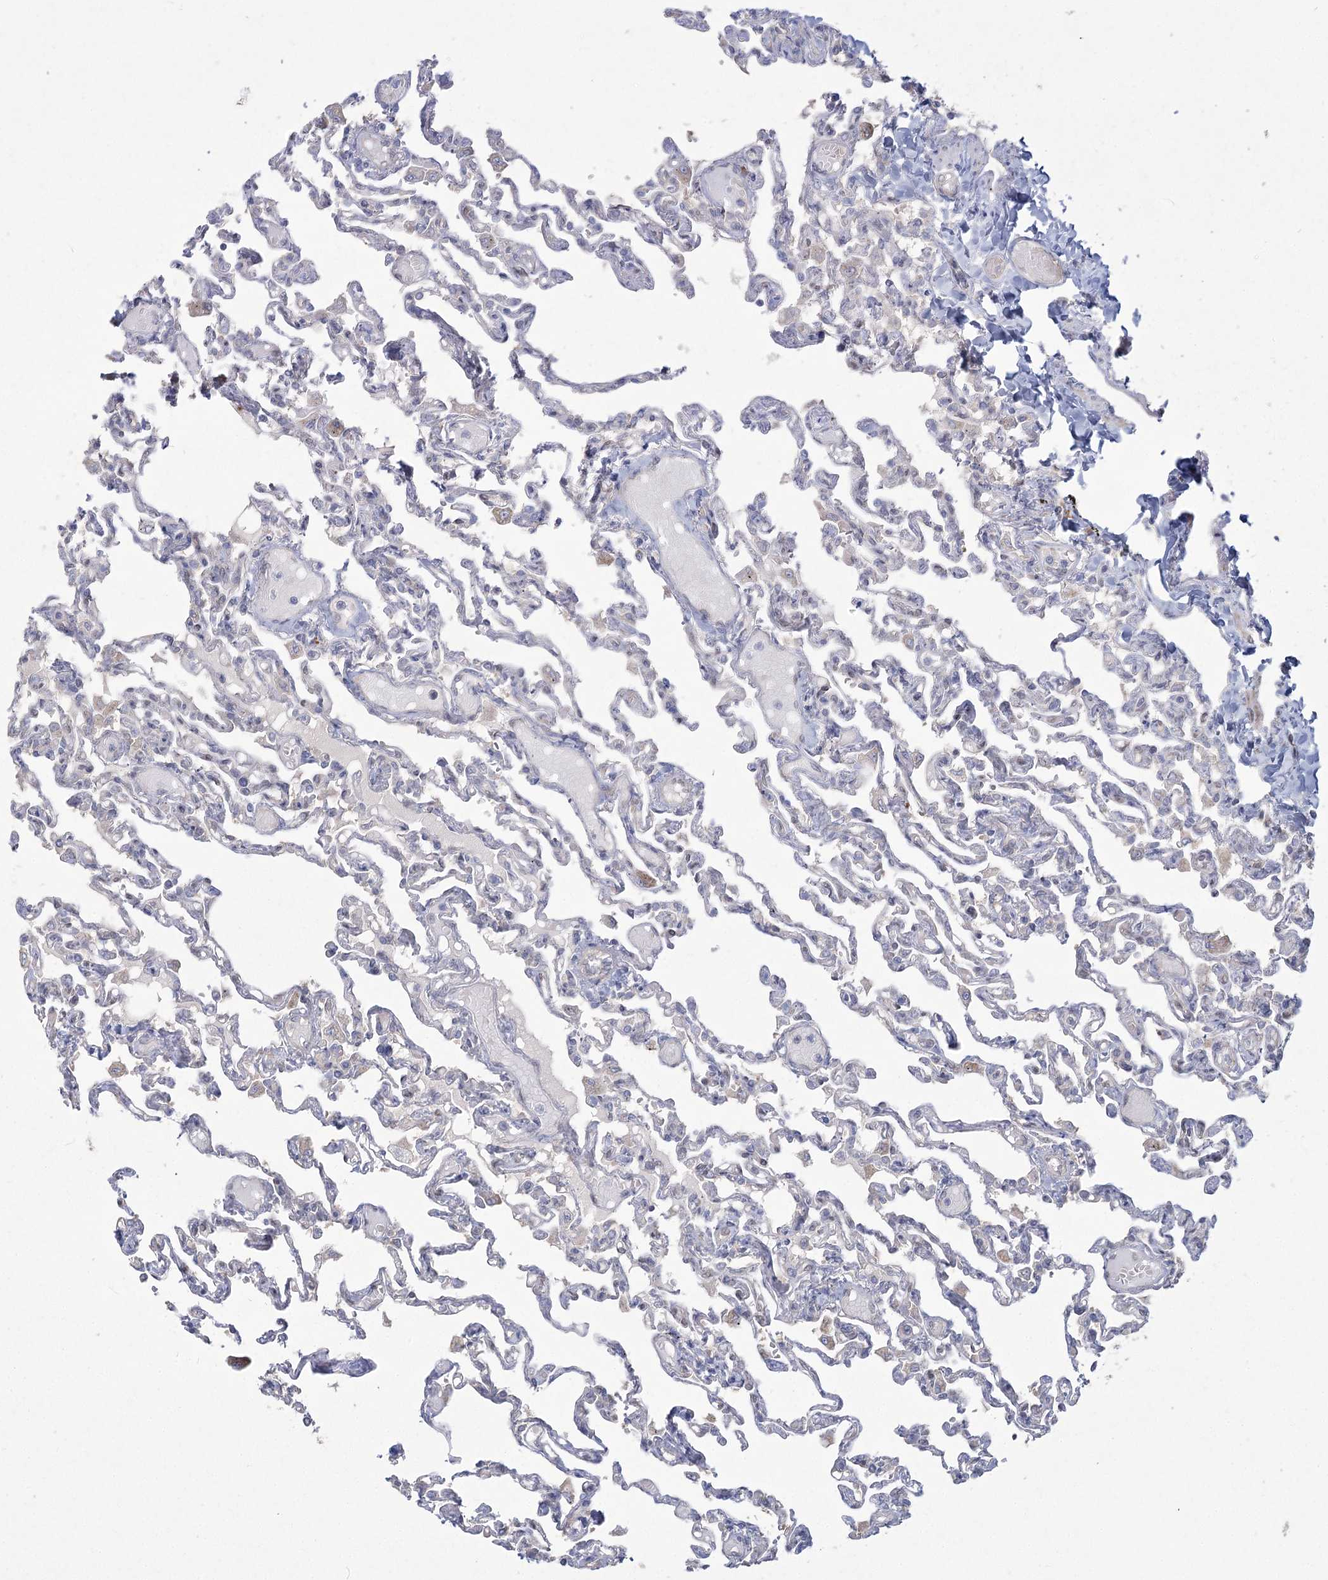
{"staining": {"intensity": "negative", "quantity": "none", "location": "none"}, "tissue": "lung", "cell_type": "Alveolar cells", "image_type": "normal", "snomed": [{"axis": "morphology", "description": "Normal tissue, NOS"}, {"axis": "topography", "description": "Lung"}], "caption": "DAB (3,3'-diaminobenzidine) immunohistochemical staining of normal lung demonstrates no significant expression in alveolar cells.", "gene": "CAMTA1", "patient": {"sex": "male", "age": 21}}